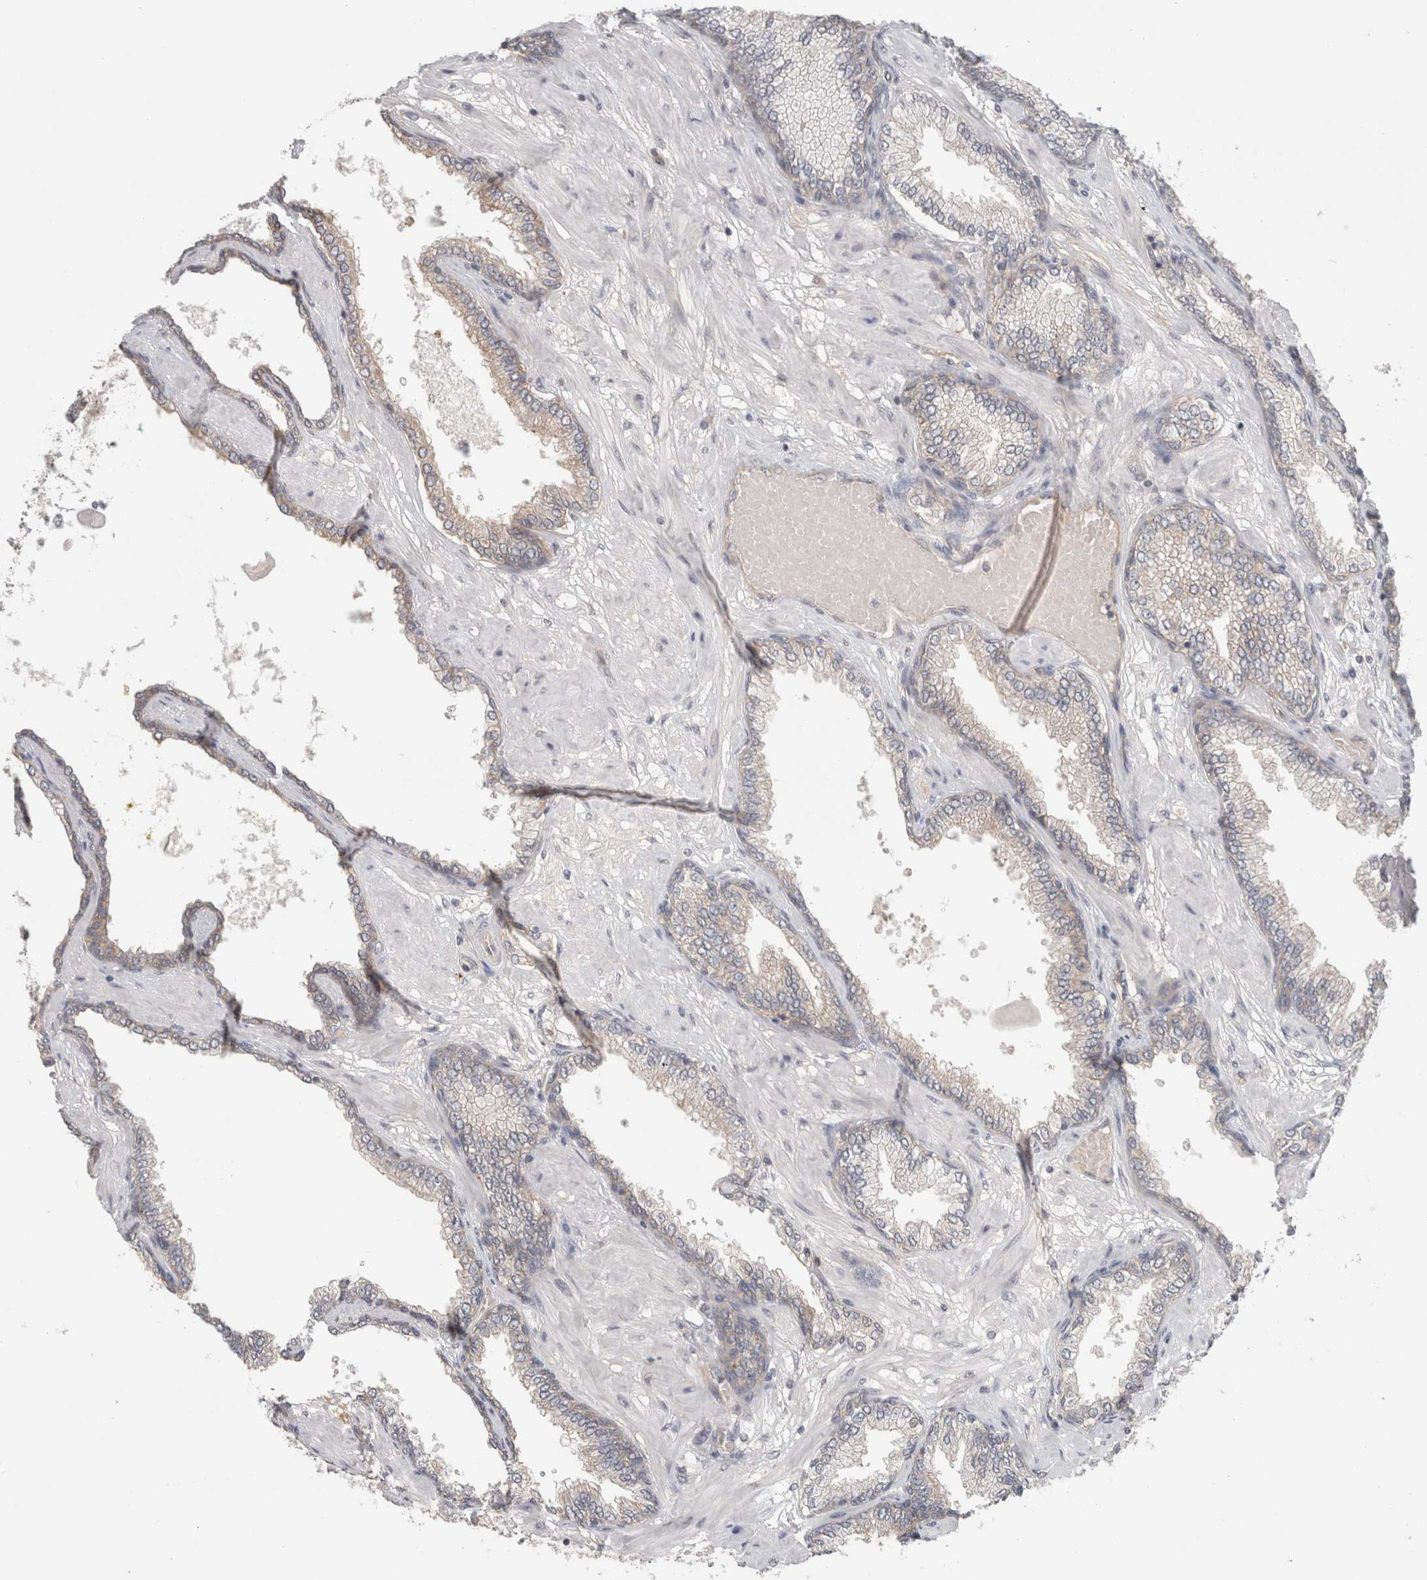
{"staining": {"intensity": "moderate", "quantity": ">75%", "location": "cytoplasmic/membranous"}, "tissue": "prostate cancer", "cell_type": "Tumor cells", "image_type": "cancer", "snomed": [{"axis": "morphology", "description": "Adenocarcinoma, Low grade"}, {"axis": "topography", "description": "Prostate"}], "caption": "Tumor cells exhibit medium levels of moderate cytoplasmic/membranous positivity in about >75% of cells in prostate adenocarcinoma (low-grade). (Stains: DAB (3,3'-diaminobenzidine) in brown, nuclei in blue, Microscopy: brightfield microscopy at high magnification).", "gene": "RASAL2", "patient": {"sex": "male", "age": 60}}